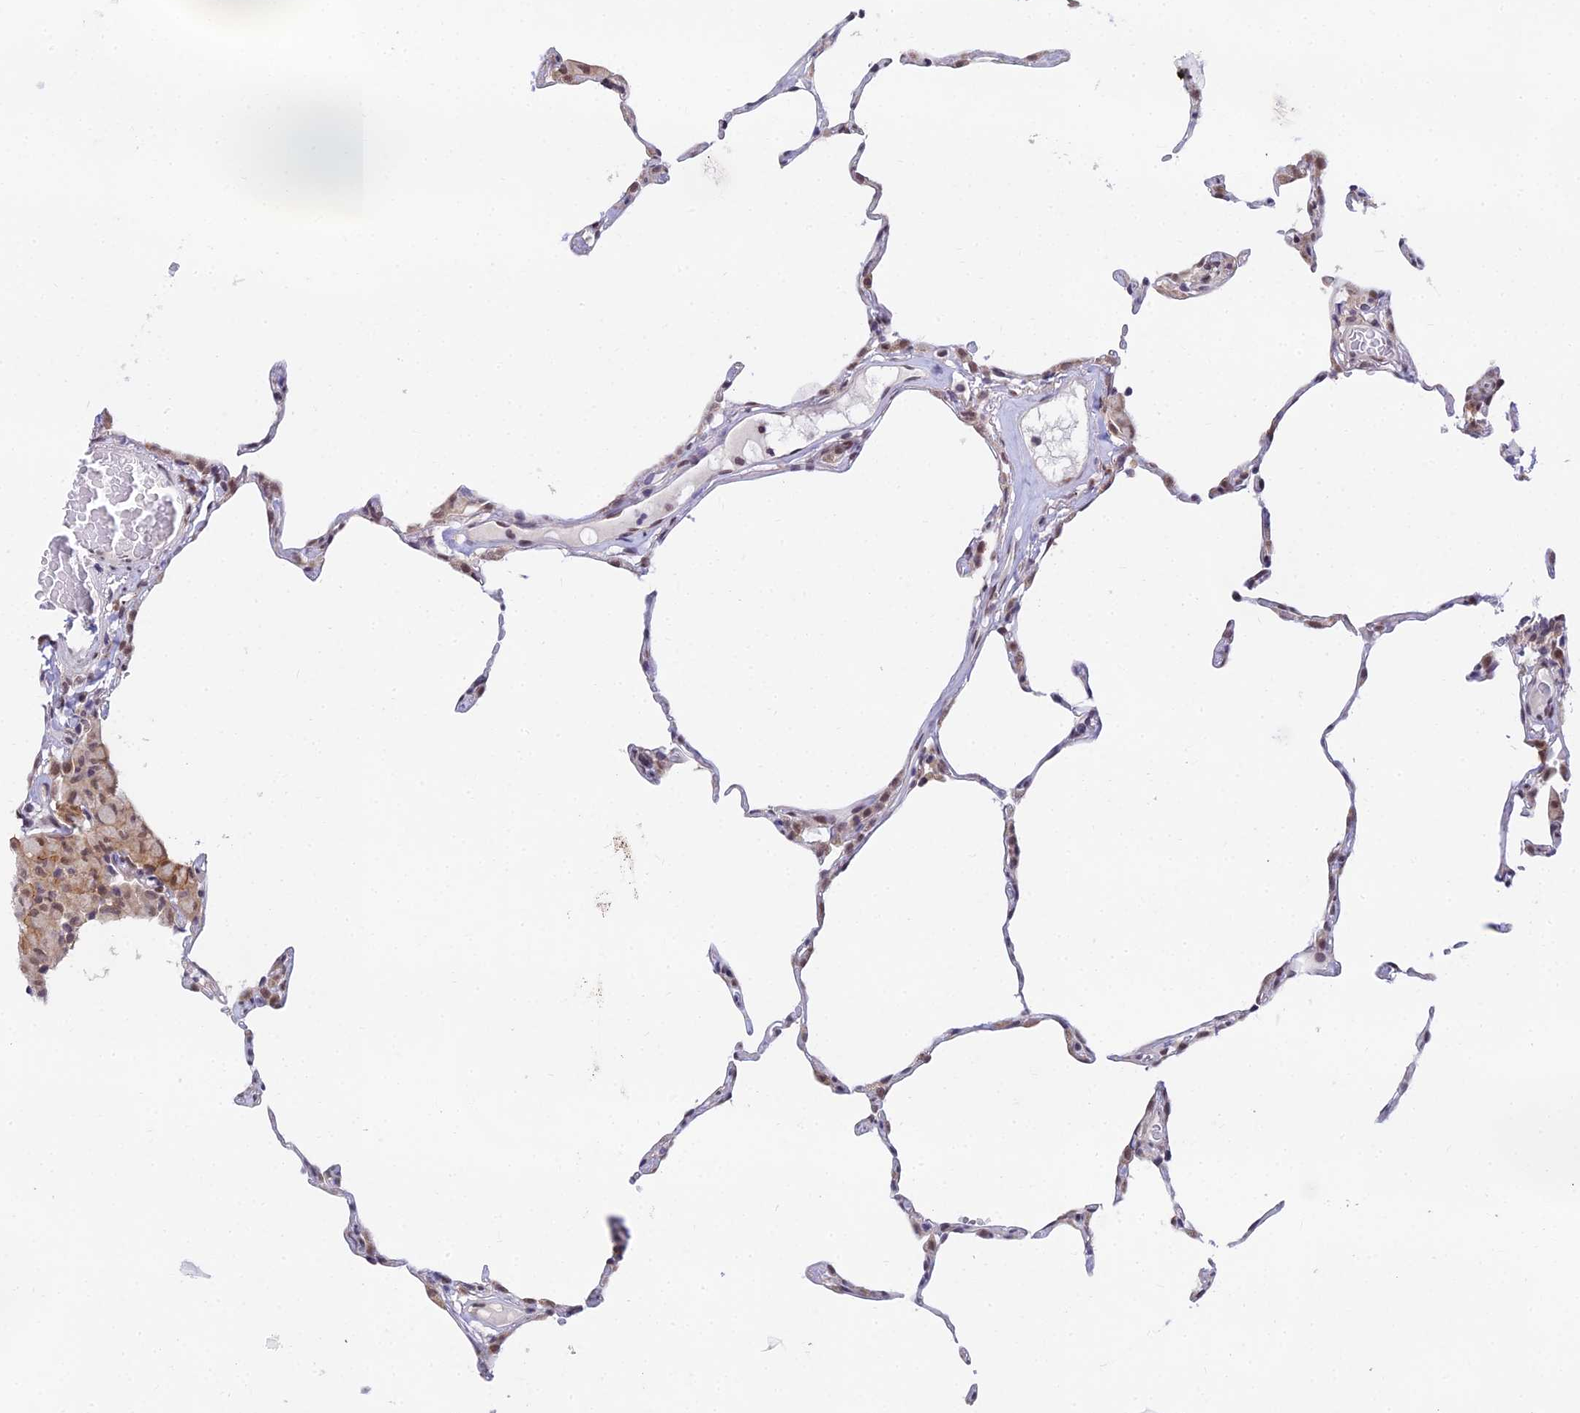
{"staining": {"intensity": "moderate", "quantity": "<25%", "location": "nuclear"}, "tissue": "lung", "cell_type": "Alveolar cells", "image_type": "normal", "snomed": [{"axis": "morphology", "description": "Normal tissue, NOS"}, {"axis": "topography", "description": "Lung"}], "caption": "IHC photomicrograph of normal lung: human lung stained using immunohistochemistry displays low levels of moderate protein expression localized specifically in the nuclear of alveolar cells, appearing as a nuclear brown color.", "gene": "C2orf49", "patient": {"sex": "female", "age": 57}}